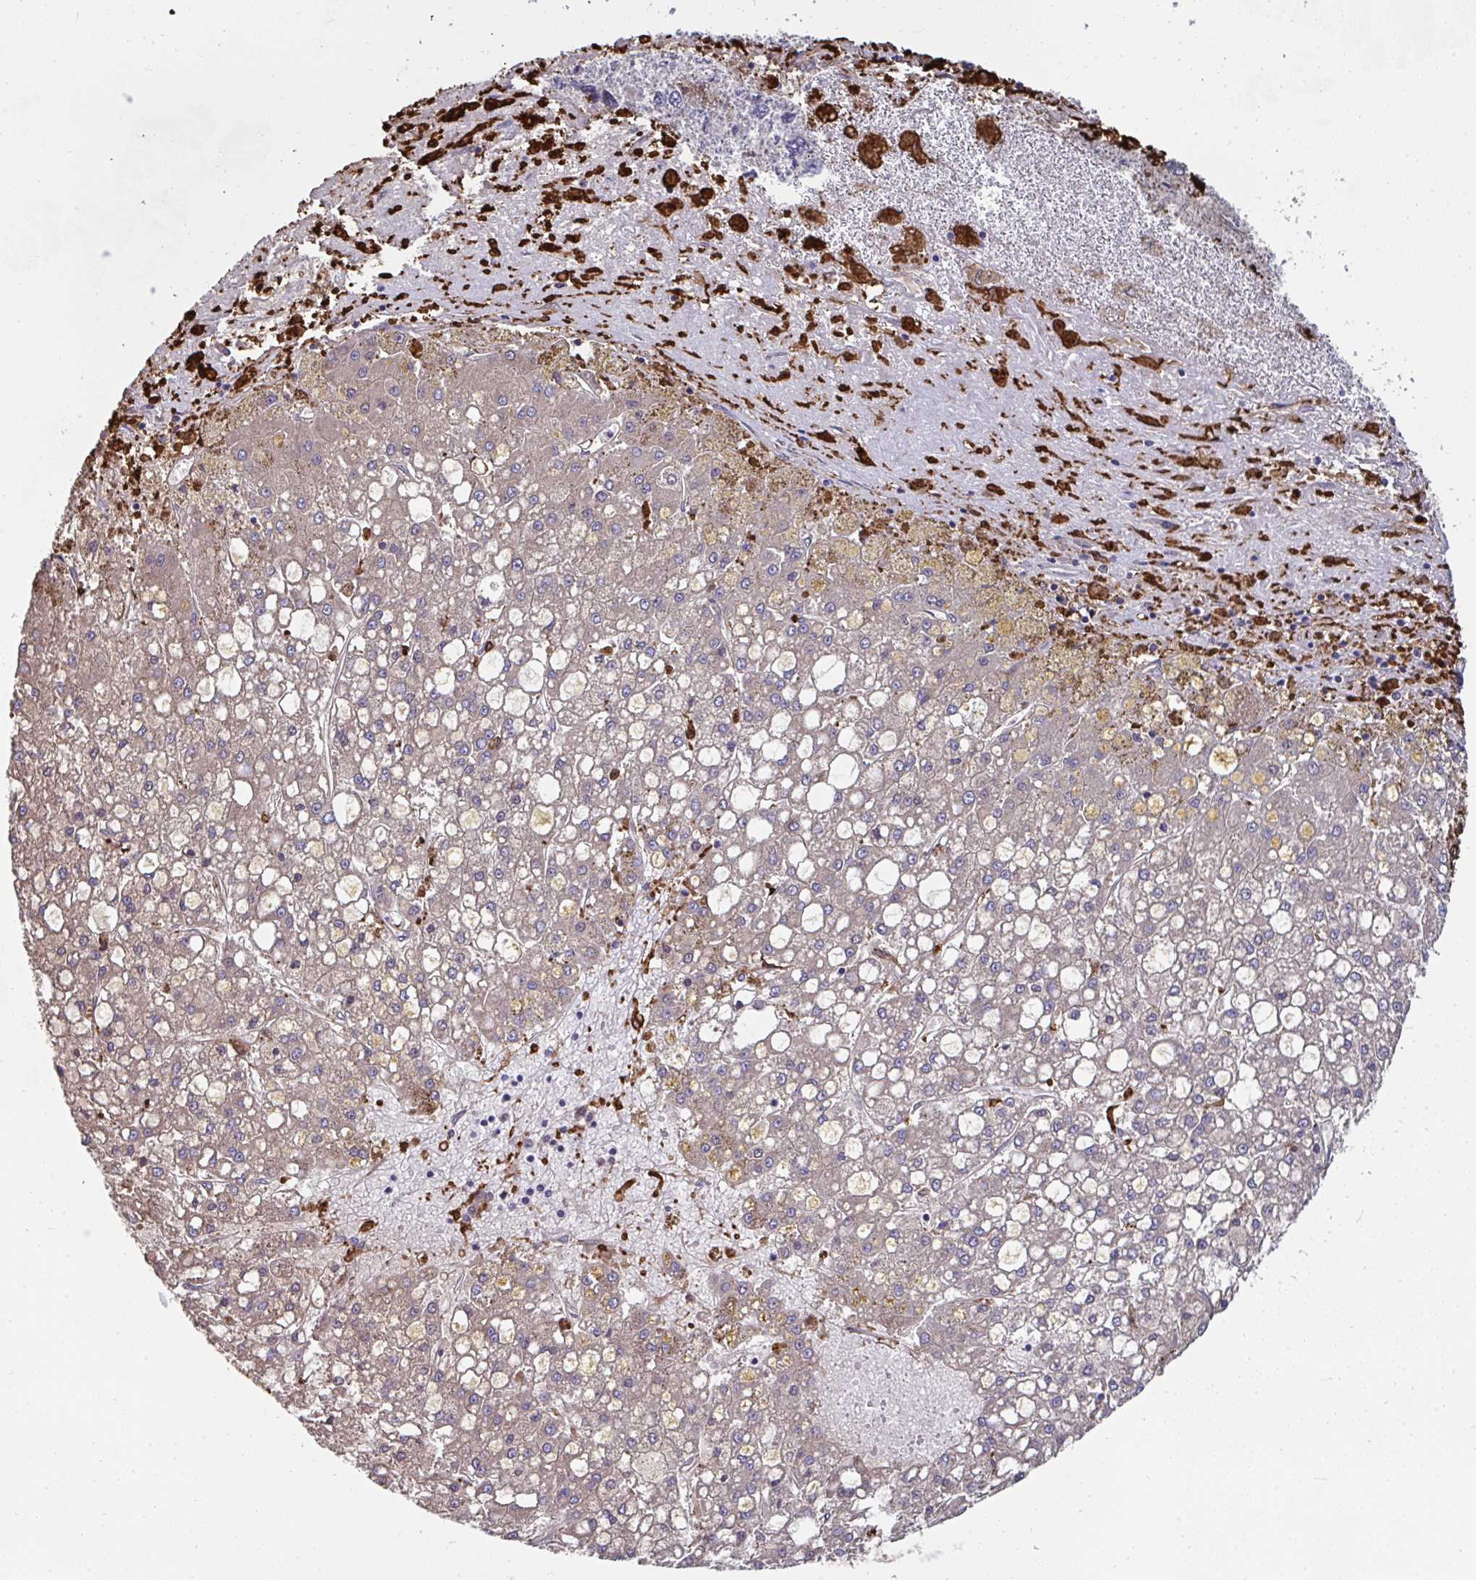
{"staining": {"intensity": "weak", "quantity": "25%-75%", "location": "cytoplasmic/membranous"}, "tissue": "liver cancer", "cell_type": "Tumor cells", "image_type": "cancer", "snomed": [{"axis": "morphology", "description": "Carcinoma, Hepatocellular, NOS"}, {"axis": "topography", "description": "Liver"}], "caption": "Hepatocellular carcinoma (liver) tissue exhibits weak cytoplasmic/membranous positivity in approximately 25%-75% of tumor cells, visualized by immunohistochemistry.", "gene": "FBXL13", "patient": {"sex": "male", "age": 67}}